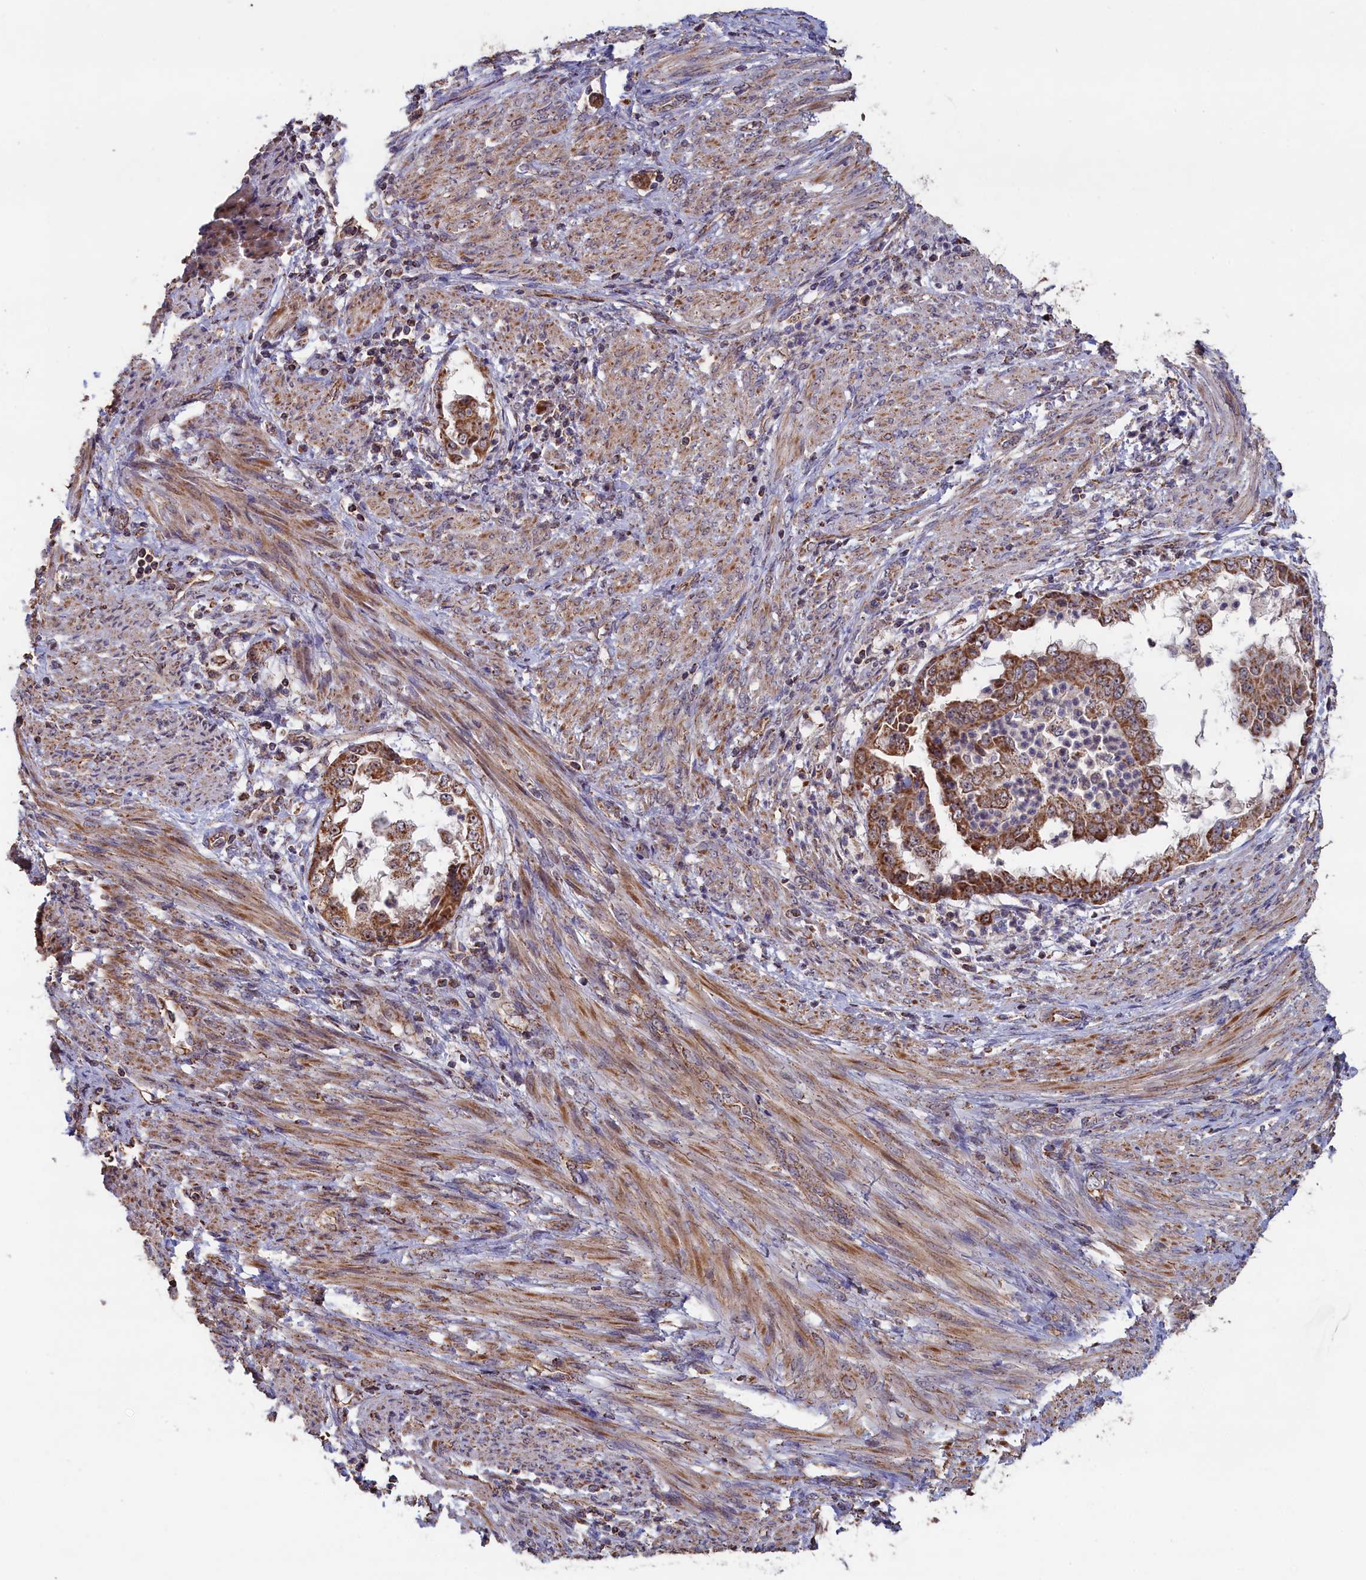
{"staining": {"intensity": "moderate", "quantity": ">75%", "location": "cytoplasmic/membranous,nuclear"}, "tissue": "endometrial cancer", "cell_type": "Tumor cells", "image_type": "cancer", "snomed": [{"axis": "morphology", "description": "Adenocarcinoma, NOS"}, {"axis": "topography", "description": "Endometrium"}], "caption": "A micrograph of human endometrial adenocarcinoma stained for a protein shows moderate cytoplasmic/membranous and nuclear brown staining in tumor cells.", "gene": "ZNF816", "patient": {"sex": "female", "age": 85}}